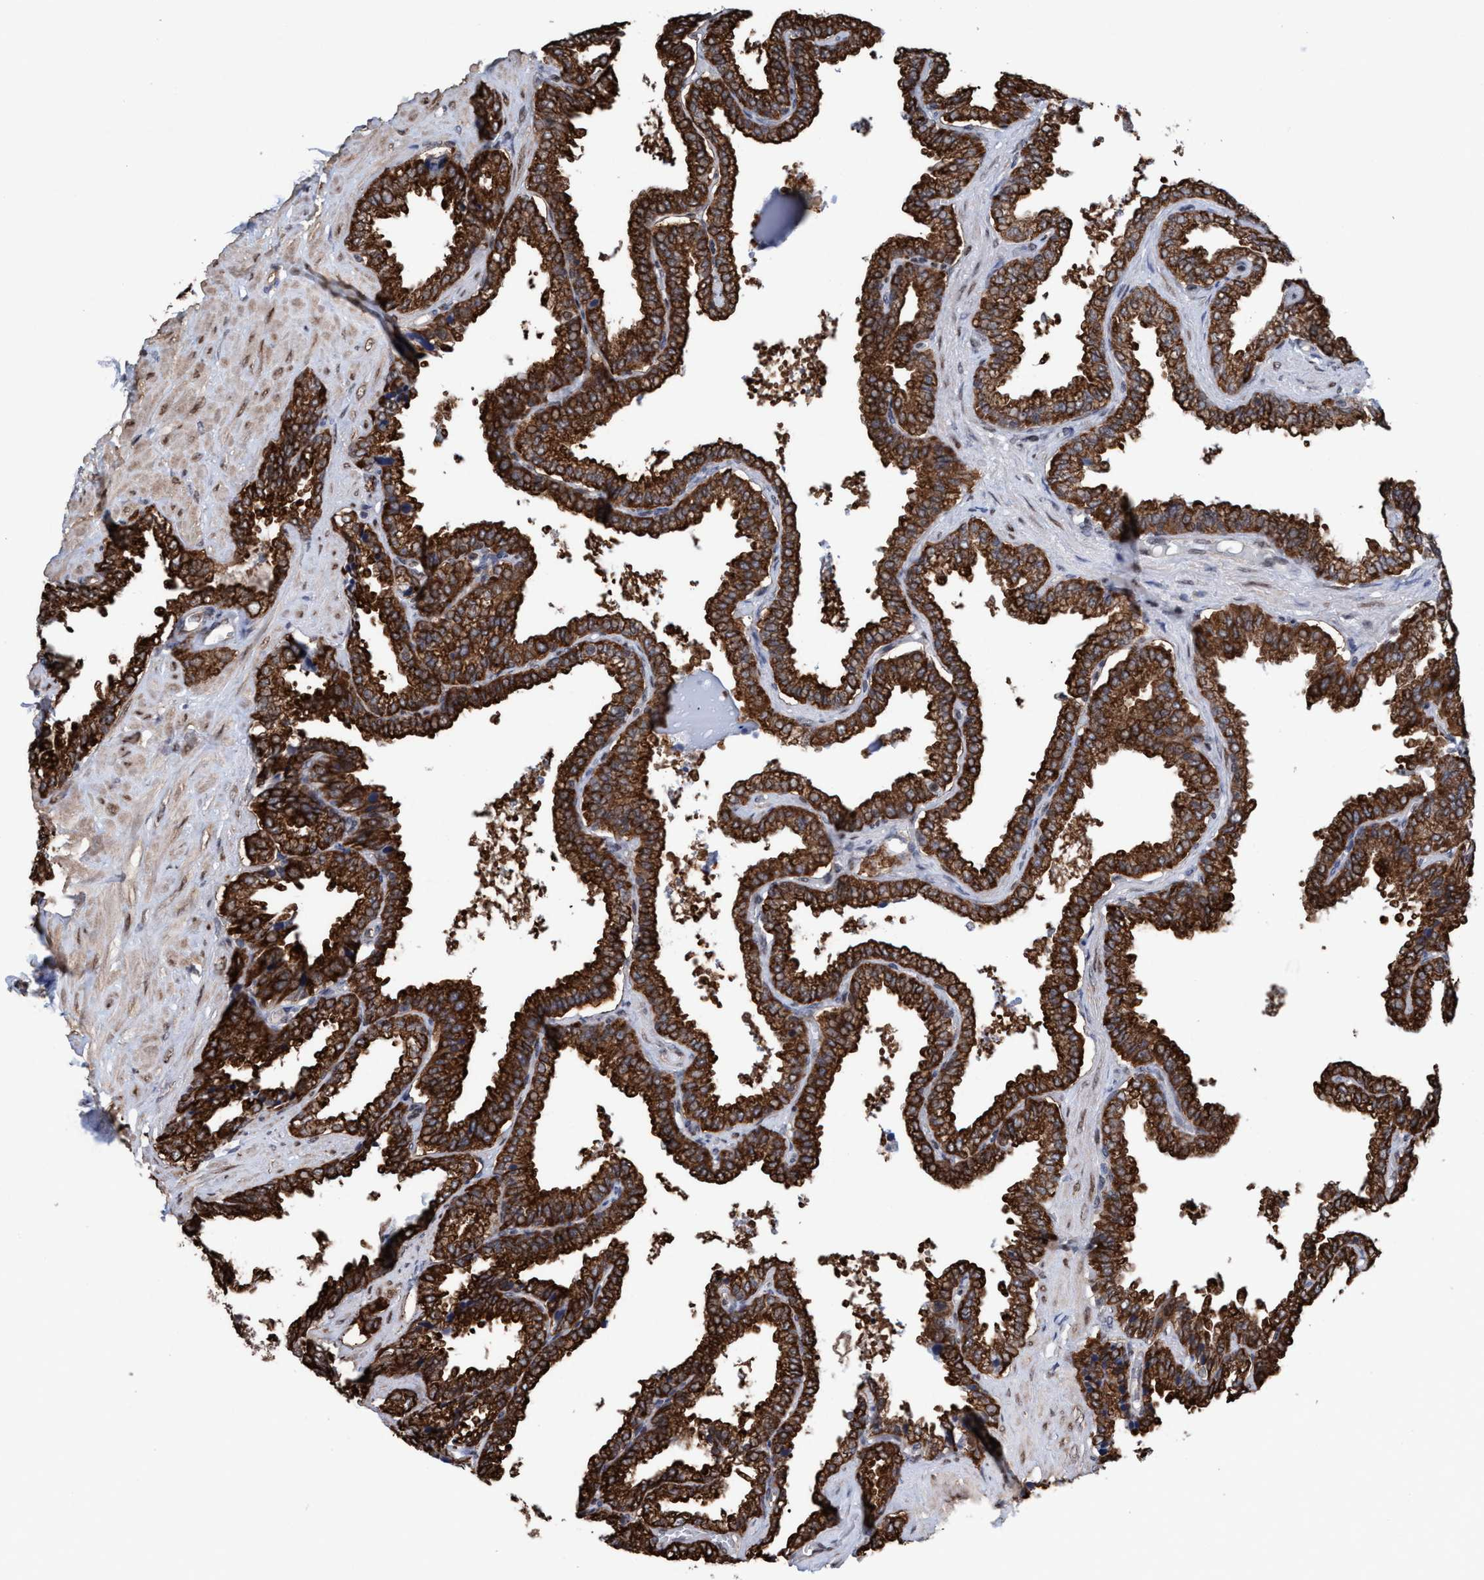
{"staining": {"intensity": "strong", "quantity": ">75%", "location": "cytoplasmic/membranous"}, "tissue": "seminal vesicle", "cell_type": "Glandular cells", "image_type": "normal", "snomed": [{"axis": "morphology", "description": "Normal tissue, NOS"}, {"axis": "topography", "description": "Seminal veicle"}], "caption": "Brown immunohistochemical staining in normal human seminal vesicle exhibits strong cytoplasmic/membranous positivity in about >75% of glandular cells.", "gene": "METAP2", "patient": {"sex": "male", "age": 46}}